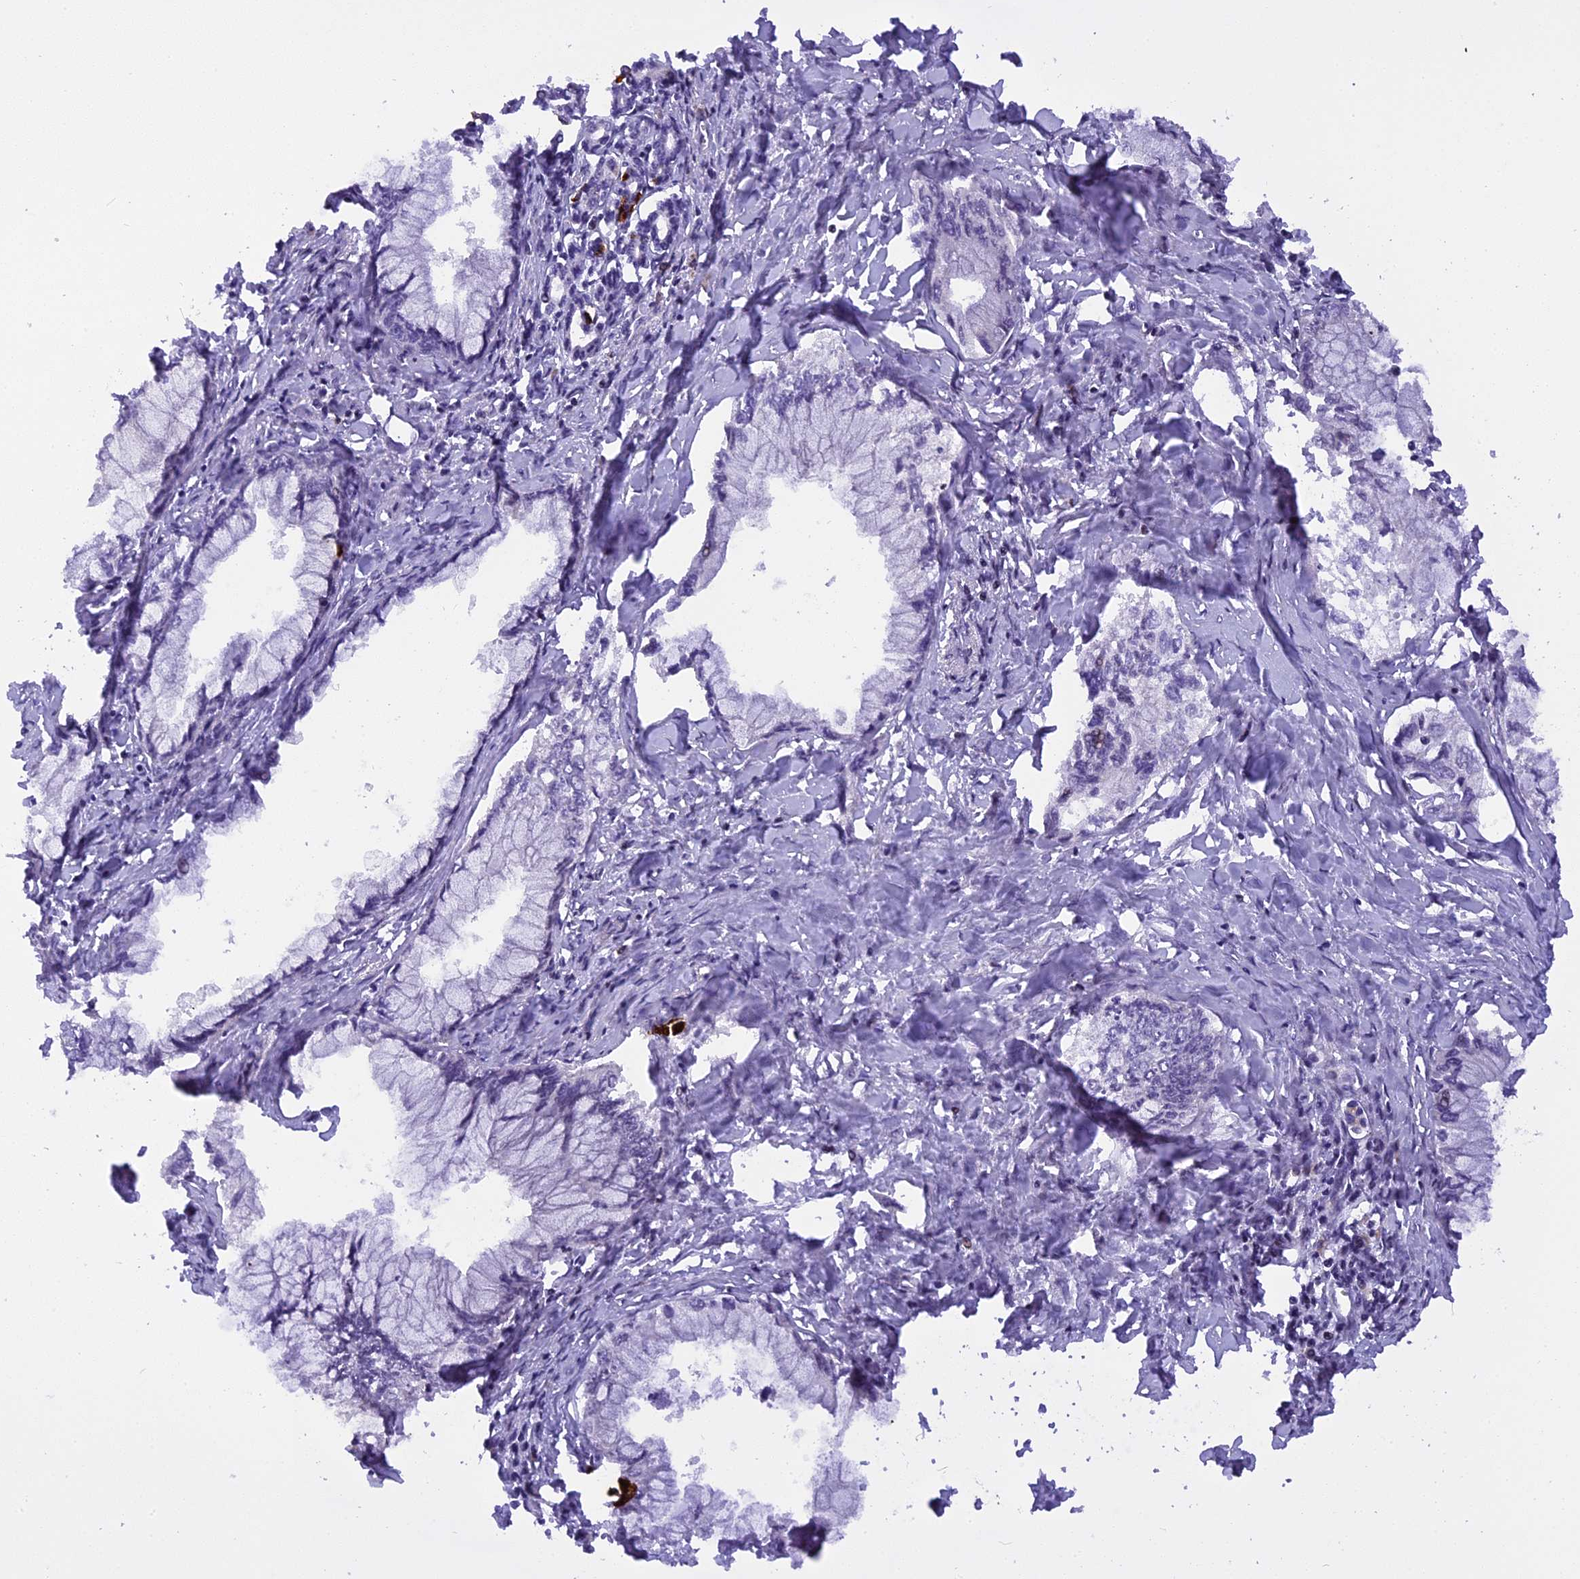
{"staining": {"intensity": "negative", "quantity": "none", "location": "none"}, "tissue": "pancreatic cancer", "cell_type": "Tumor cells", "image_type": "cancer", "snomed": [{"axis": "morphology", "description": "Adenocarcinoma, NOS"}, {"axis": "topography", "description": "Pancreas"}], "caption": "Protein analysis of pancreatic adenocarcinoma reveals no significant expression in tumor cells.", "gene": "RABGGTA", "patient": {"sex": "male", "age": 48}}